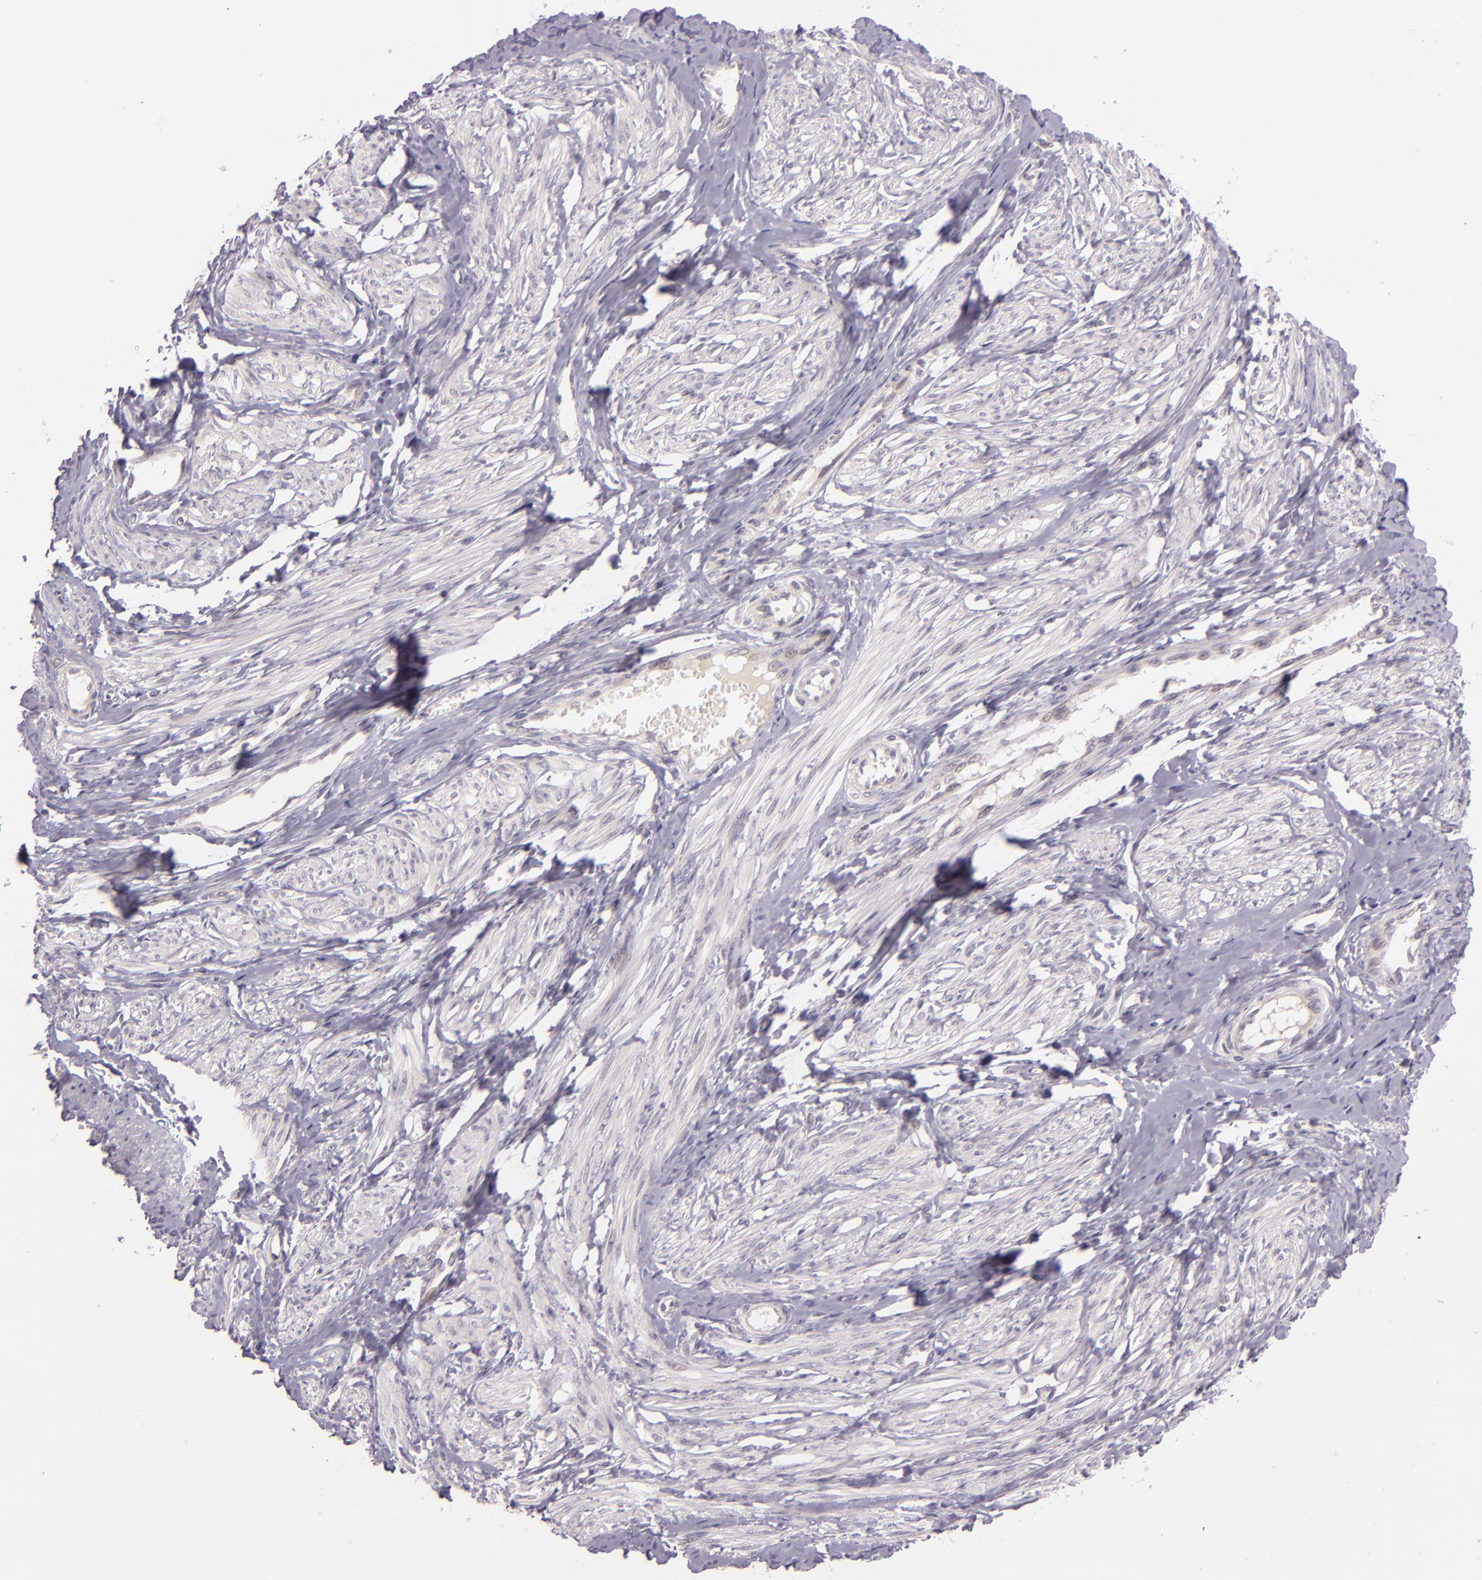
{"staining": {"intensity": "negative", "quantity": "none", "location": "none"}, "tissue": "smooth muscle", "cell_type": "Smooth muscle cells", "image_type": "normal", "snomed": [{"axis": "morphology", "description": "Normal tissue, NOS"}, {"axis": "topography", "description": "Smooth muscle"}, {"axis": "topography", "description": "Uterus"}], "caption": "Protein analysis of benign smooth muscle exhibits no significant expression in smooth muscle cells. The staining is performed using DAB brown chromogen with nuclei counter-stained in using hematoxylin.", "gene": "CSE1L", "patient": {"sex": "female", "age": 39}}